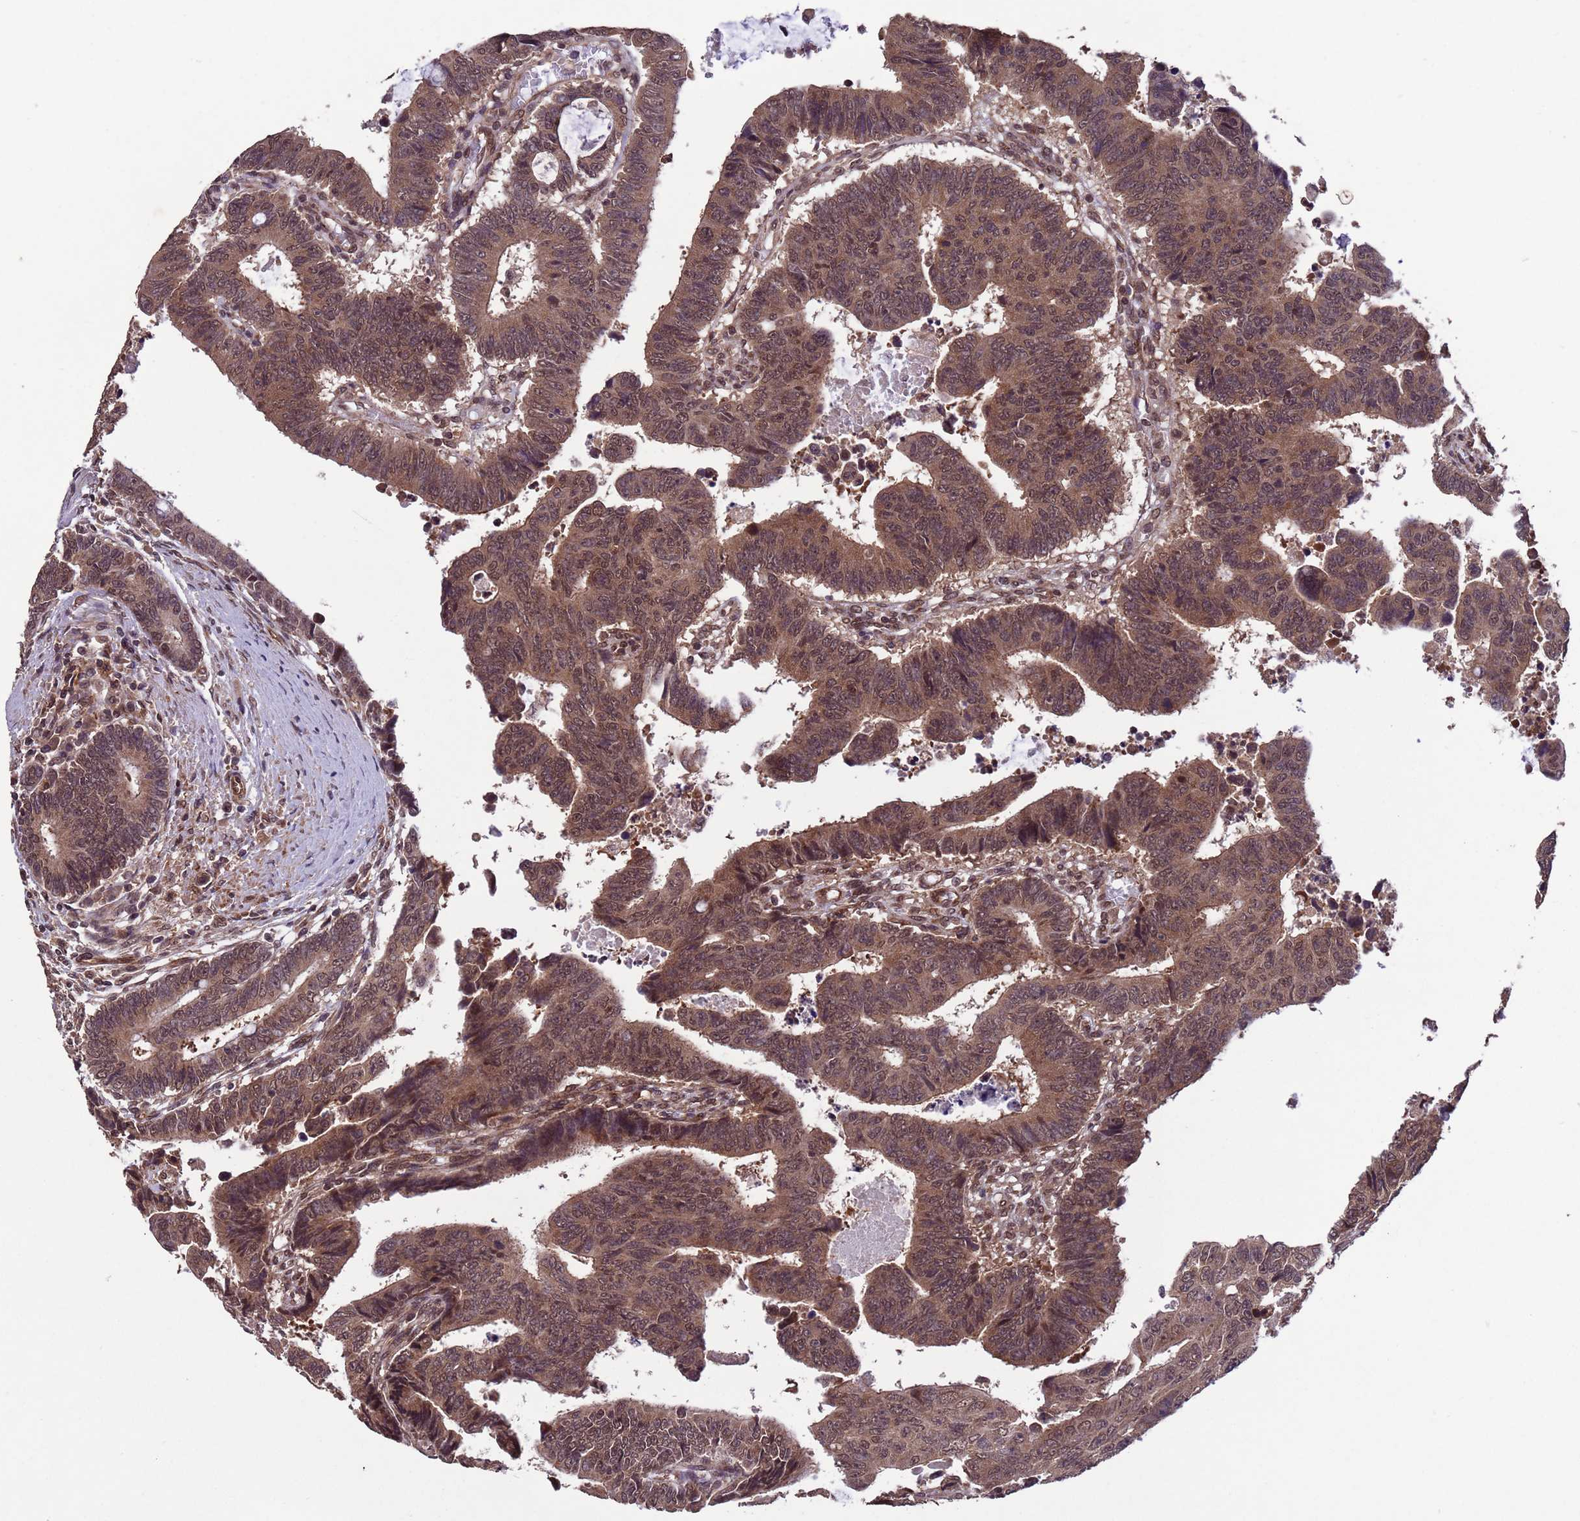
{"staining": {"intensity": "moderate", "quantity": ">75%", "location": "cytoplasmic/membranous,nuclear"}, "tissue": "colorectal cancer", "cell_type": "Tumor cells", "image_type": "cancer", "snomed": [{"axis": "morphology", "description": "Adenocarcinoma, NOS"}, {"axis": "topography", "description": "Rectum"}], "caption": "This image reveals adenocarcinoma (colorectal) stained with immunohistochemistry (IHC) to label a protein in brown. The cytoplasmic/membranous and nuclear of tumor cells show moderate positivity for the protein. Nuclei are counter-stained blue.", "gene": "VSTM4", "patient": {"sex": "male", "age": 84}}